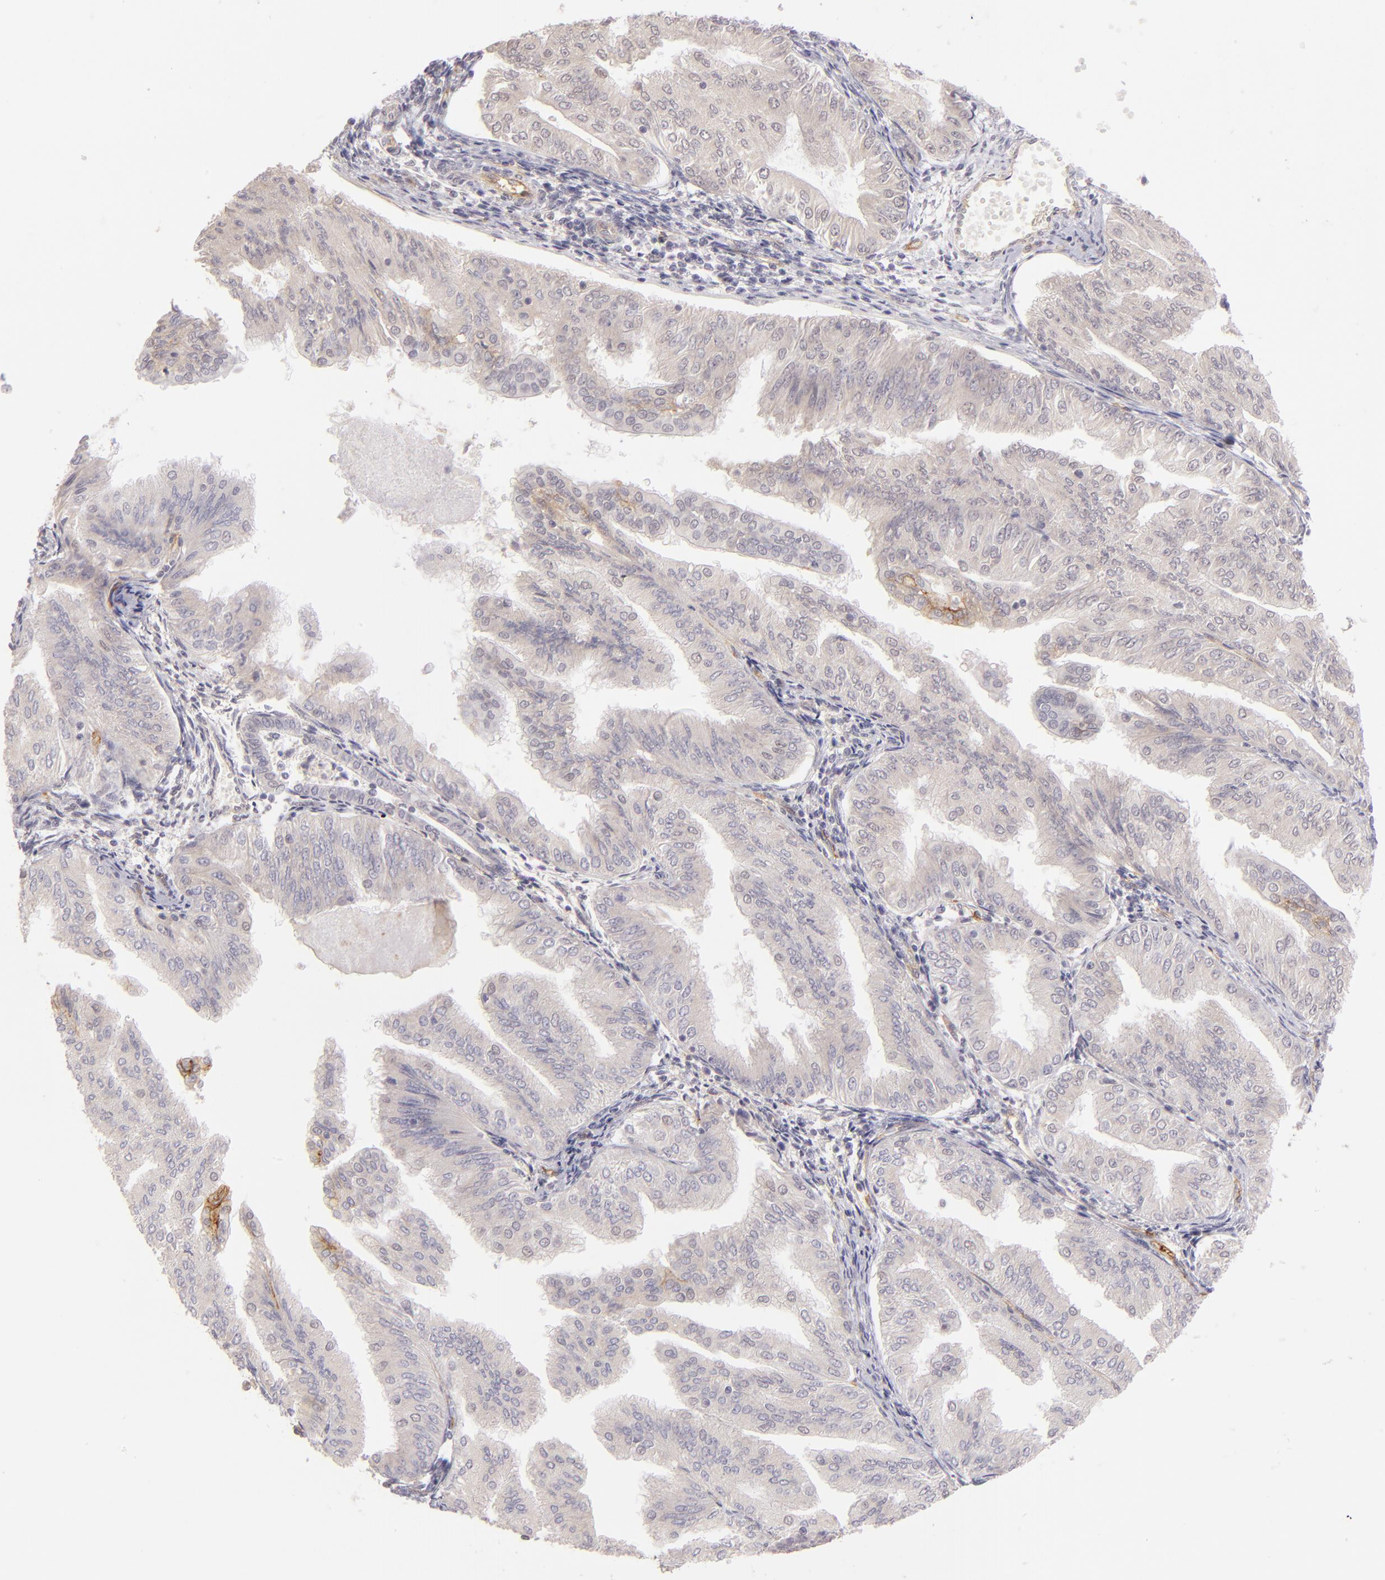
{"staining": {"intensity": "weak", "quantity": ">75%", "location": "cytoplasmic/membranous"}, "tissue": "endometrial cancer", "cell_type": "Tumor cells", "image_type": "cancer", "snomed": [{"axis": "morphology", "description": "Adenocarcinoma, NOS"}, {"axis": "topography", "description": "Endometrium"}], "caption": "There is low levels of weak cytoplasmic/membranous staining in tumor cells of endometrial adenocarcinoma, as demonstrated by immunohistochemical staining (brown color).", "gene": "THBD", "patient": {"sex": "female", "age": 53}}